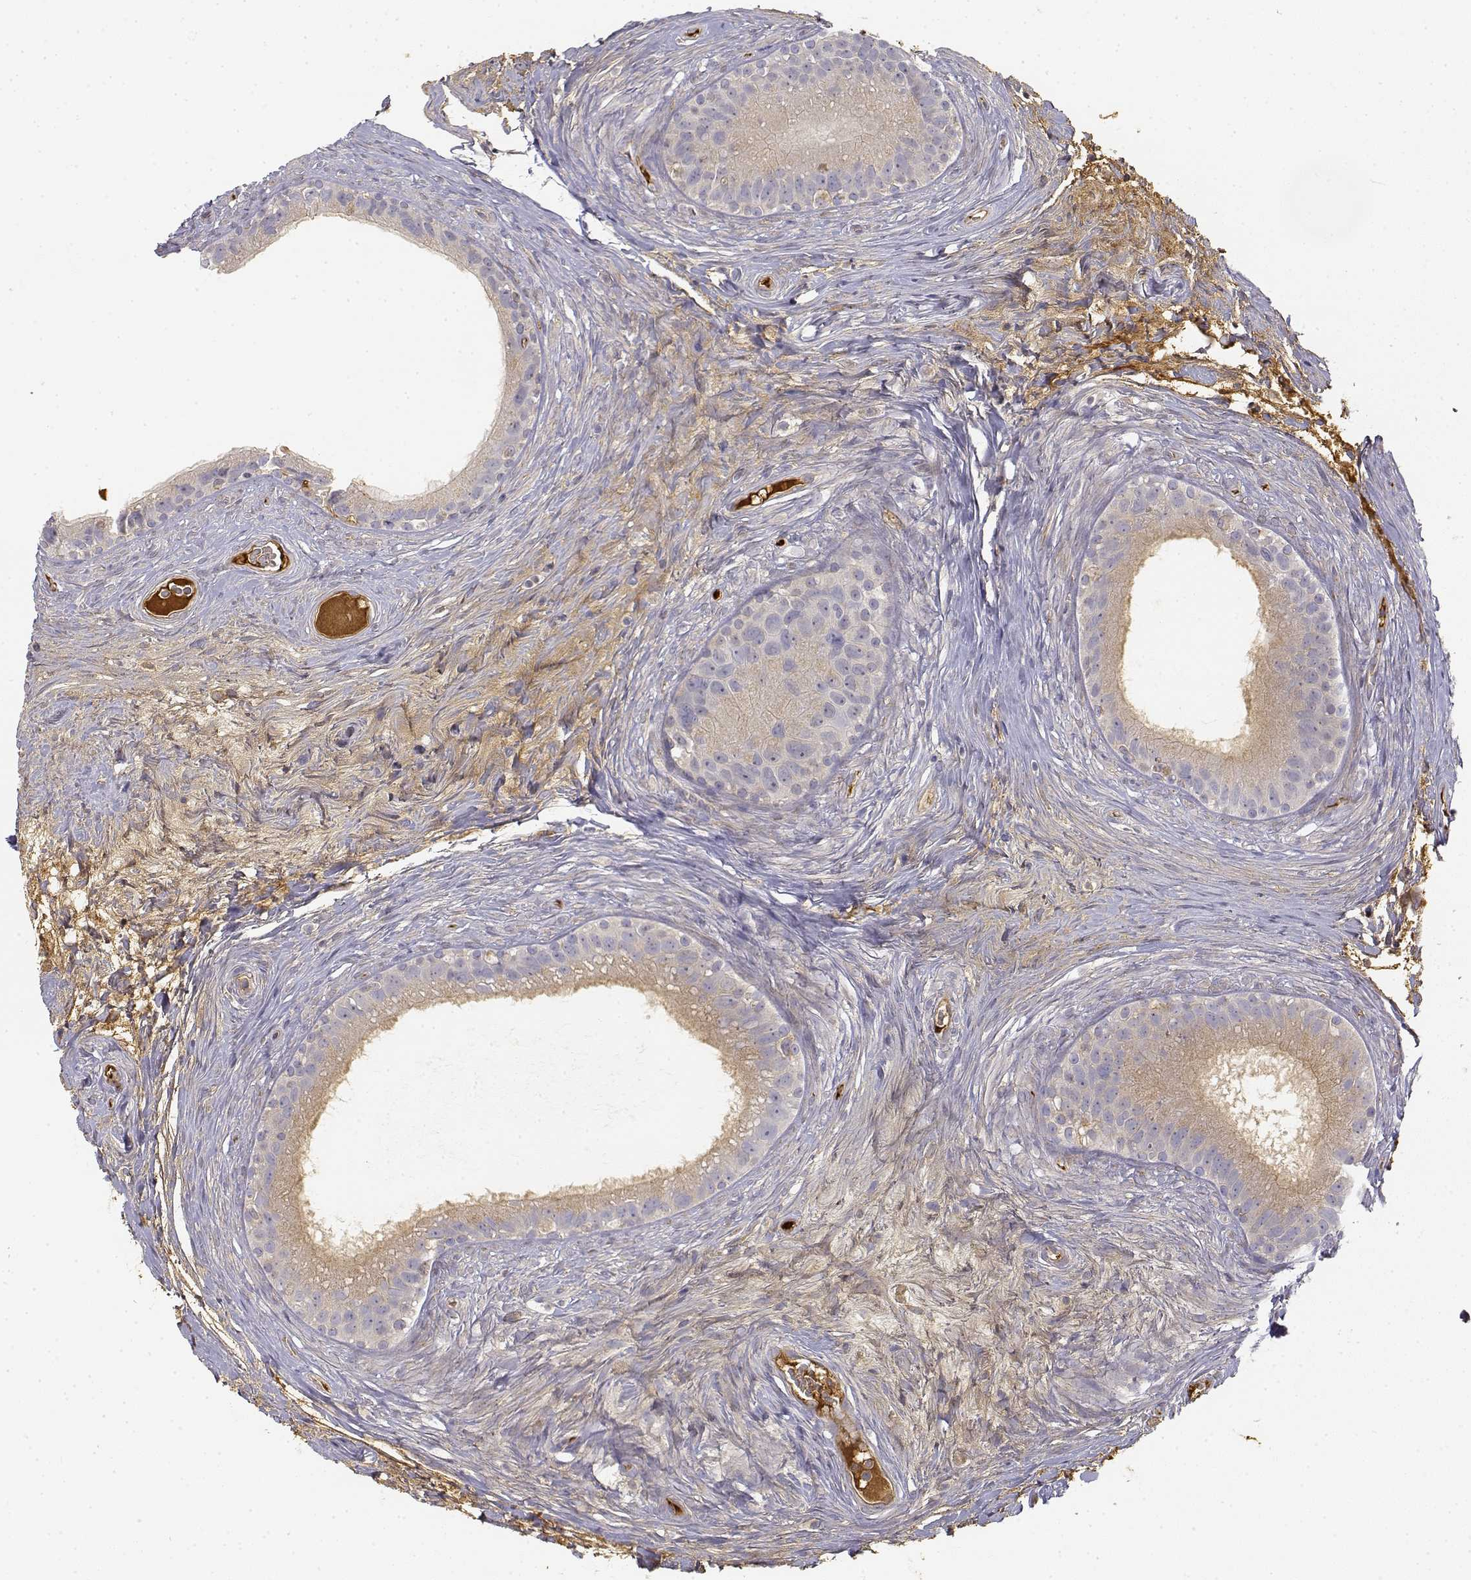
{"staining": {"intensity": "negative", "quantity": "none", "location": "none"}, "tissue": "epididymis", "cell_type": "Glandular cells", "image_type": "normal", "snomed": [{"axis": "morphology", "description": "Normal tissue, NOS"}, {"axis": "topography", "description": "Epididymis"}], "caption": "This is an IHC photomicrograph of normal human epididymis. There is no staining in glandular cells.", "gene": "GLIPR1L2", "patient": {"sex": "male", "age": 59}}